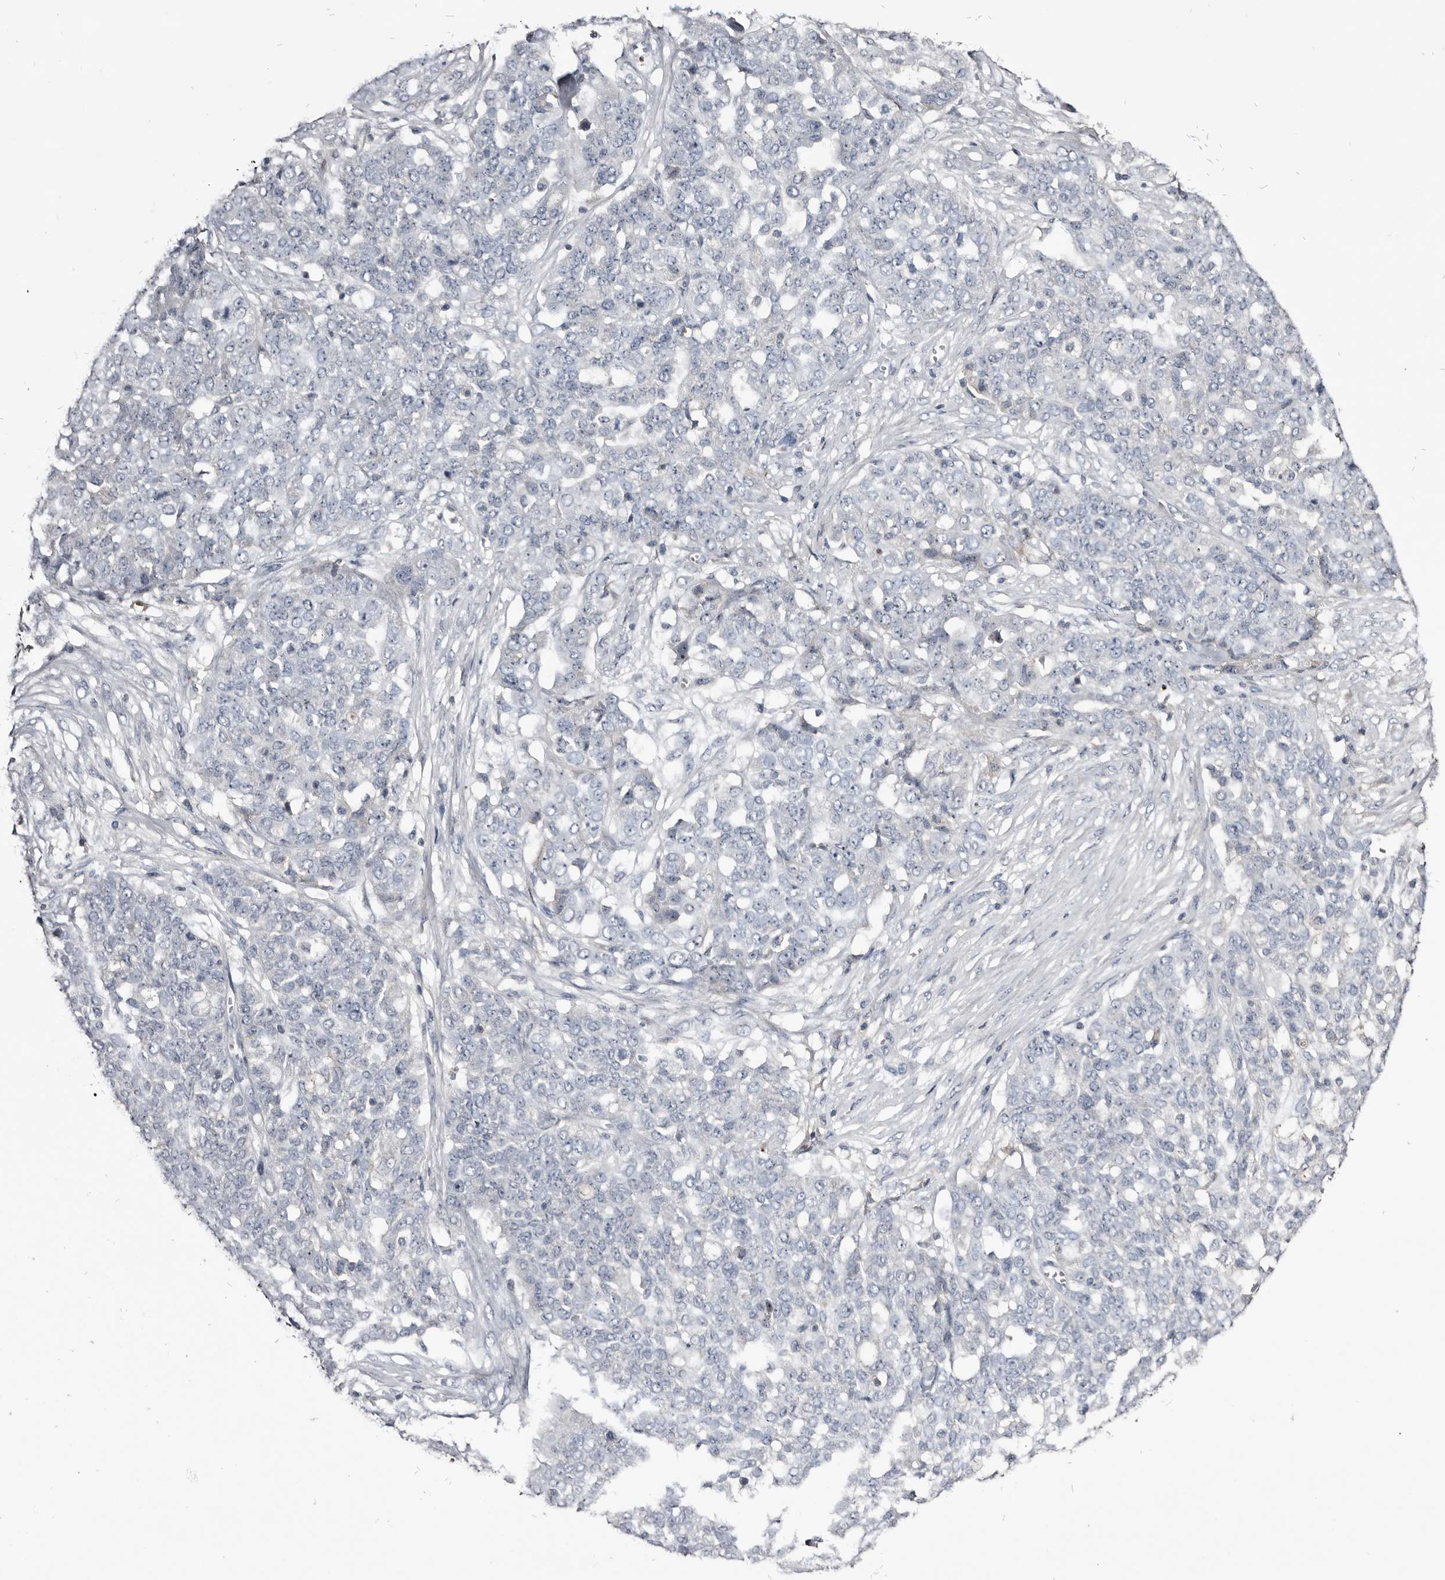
{"staining": {"intensity": "negative", "quantity": "none", "location": "none"}, "tissue": "ovarian cancer", "cell_type": "Tumor cells", "image_type": "cancer", "snomed": [{"axis": "morphology", "description": "Cystadenocarcinoma, serous, NOS"}, {"axis": "topography", "description": "Soft tissue"}, {"axis": "topography", "description": "Ovary"}], "caption": "This histopathology image is of serous cystadenocarcinoma (ovarian) stained with immunohistochemistry (IHC) to label a protein in brown with the nuclei are counter-stained blue. There is no expression in tumor cells. (Brightfield microscopy of DAB (3,3'-diaminobenzidine) immunohistochemistry (IHC) at high magnification).", "gene": "TTC39A", "patient": {"sex": "female", "age": 57}}